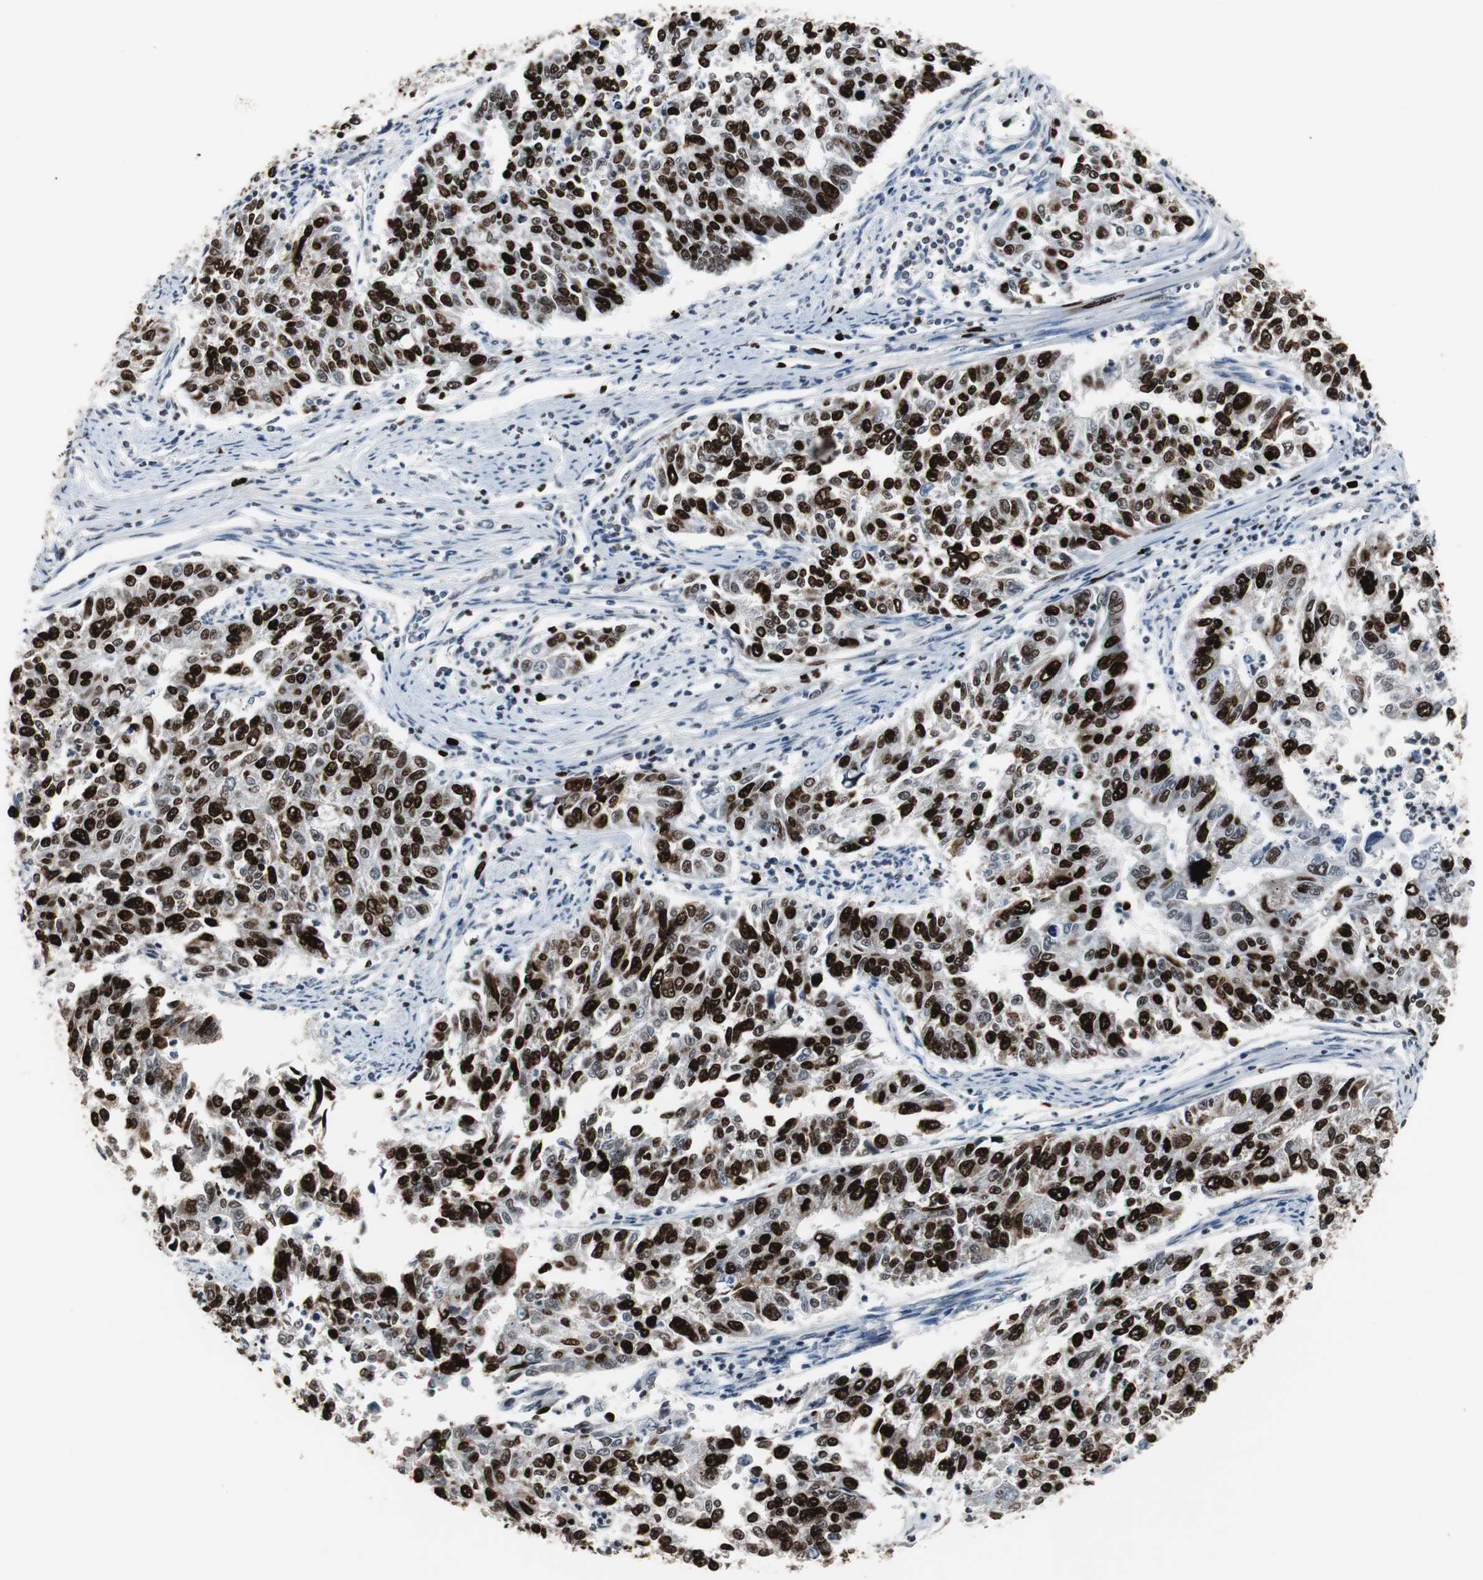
{"staining": {"intensity": "strong", "quantity": "25%-75%", "location": "nuclear"}, "tissue": "endometrial cancer", "cell_type": "Tumor cells", "image_type": "cancer", "snomed": [{"axis": "morphology", "description": "Adenocarcinoma, NOS"}, {"axis": "topography", "description": "Endometrium"}], "caption": "Protein expression by immunohistochemistry shows strong nuclear expression in about 25%-75% of tumor cells in endometrial adenocarcinoma.", "gene": "TOP2A", "patient": {"sex": "female", "age": 42}}